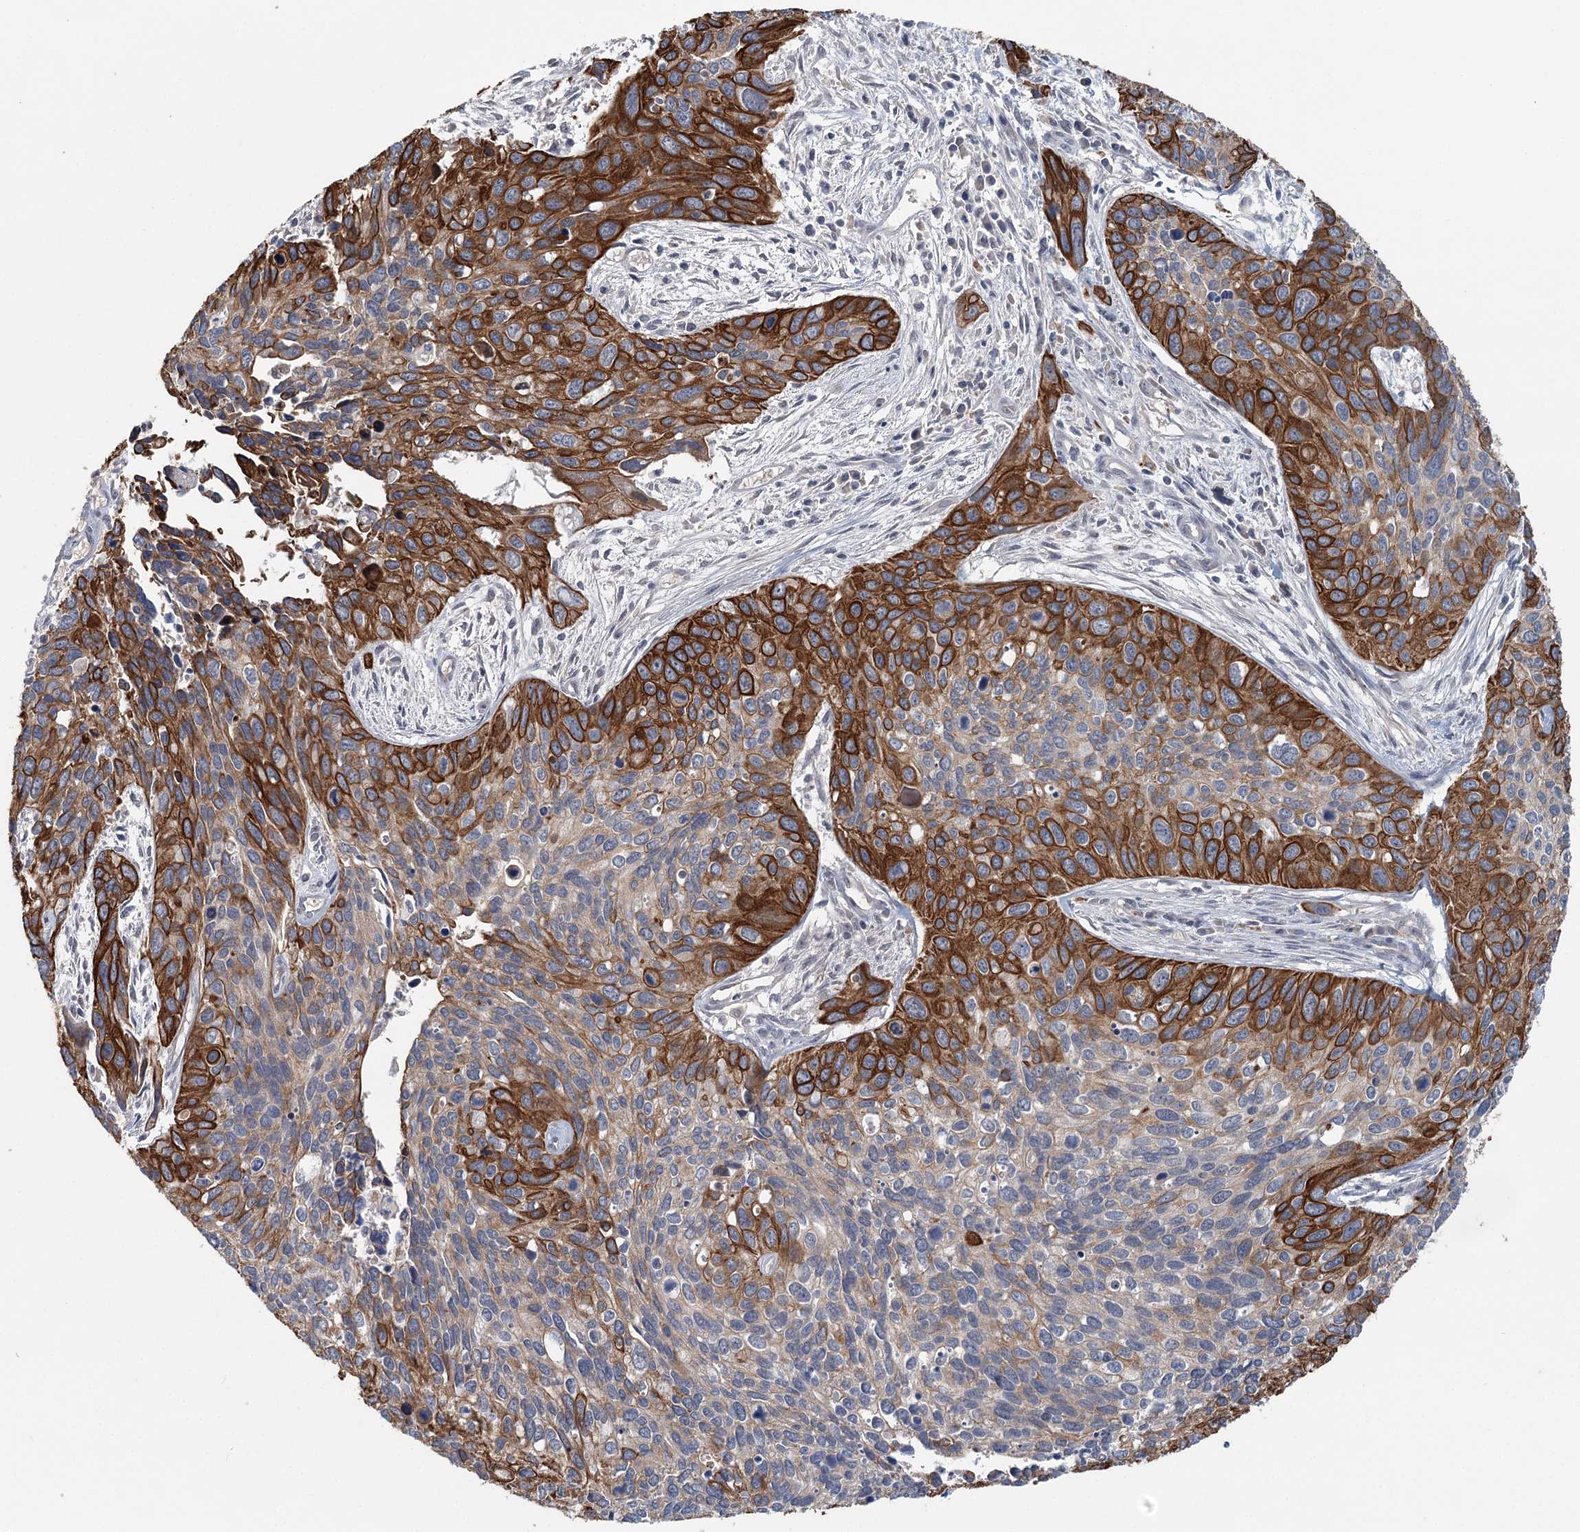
{"staining": {"intensity": "strong", "quantity": "25%-75%", "location": "cytoplasmic/membranous"}, "tissue": "cervical cancer", "cell_type": "Tumor cells", "image_type": "cancer", "snomed": [{"axis": "morphology", "description": "Squamous cell carcinoma, NOS"}, {"axis": "topography", "description": "Cervix"}], "caption": "Immunohistochemical staining of squamous cell carcinoma (cervical) demonstrates strong cytoplasmic/membranous protein positivity in about 25%-75% of tumor cells. The staining was performed using DAB to visualize the protein expression in brown, while the nuclei were stained in blue with hematoxylin (Magnification: 20x).", "gene": "FBXO7", "patient": {"sex": "female", "age": 55}}